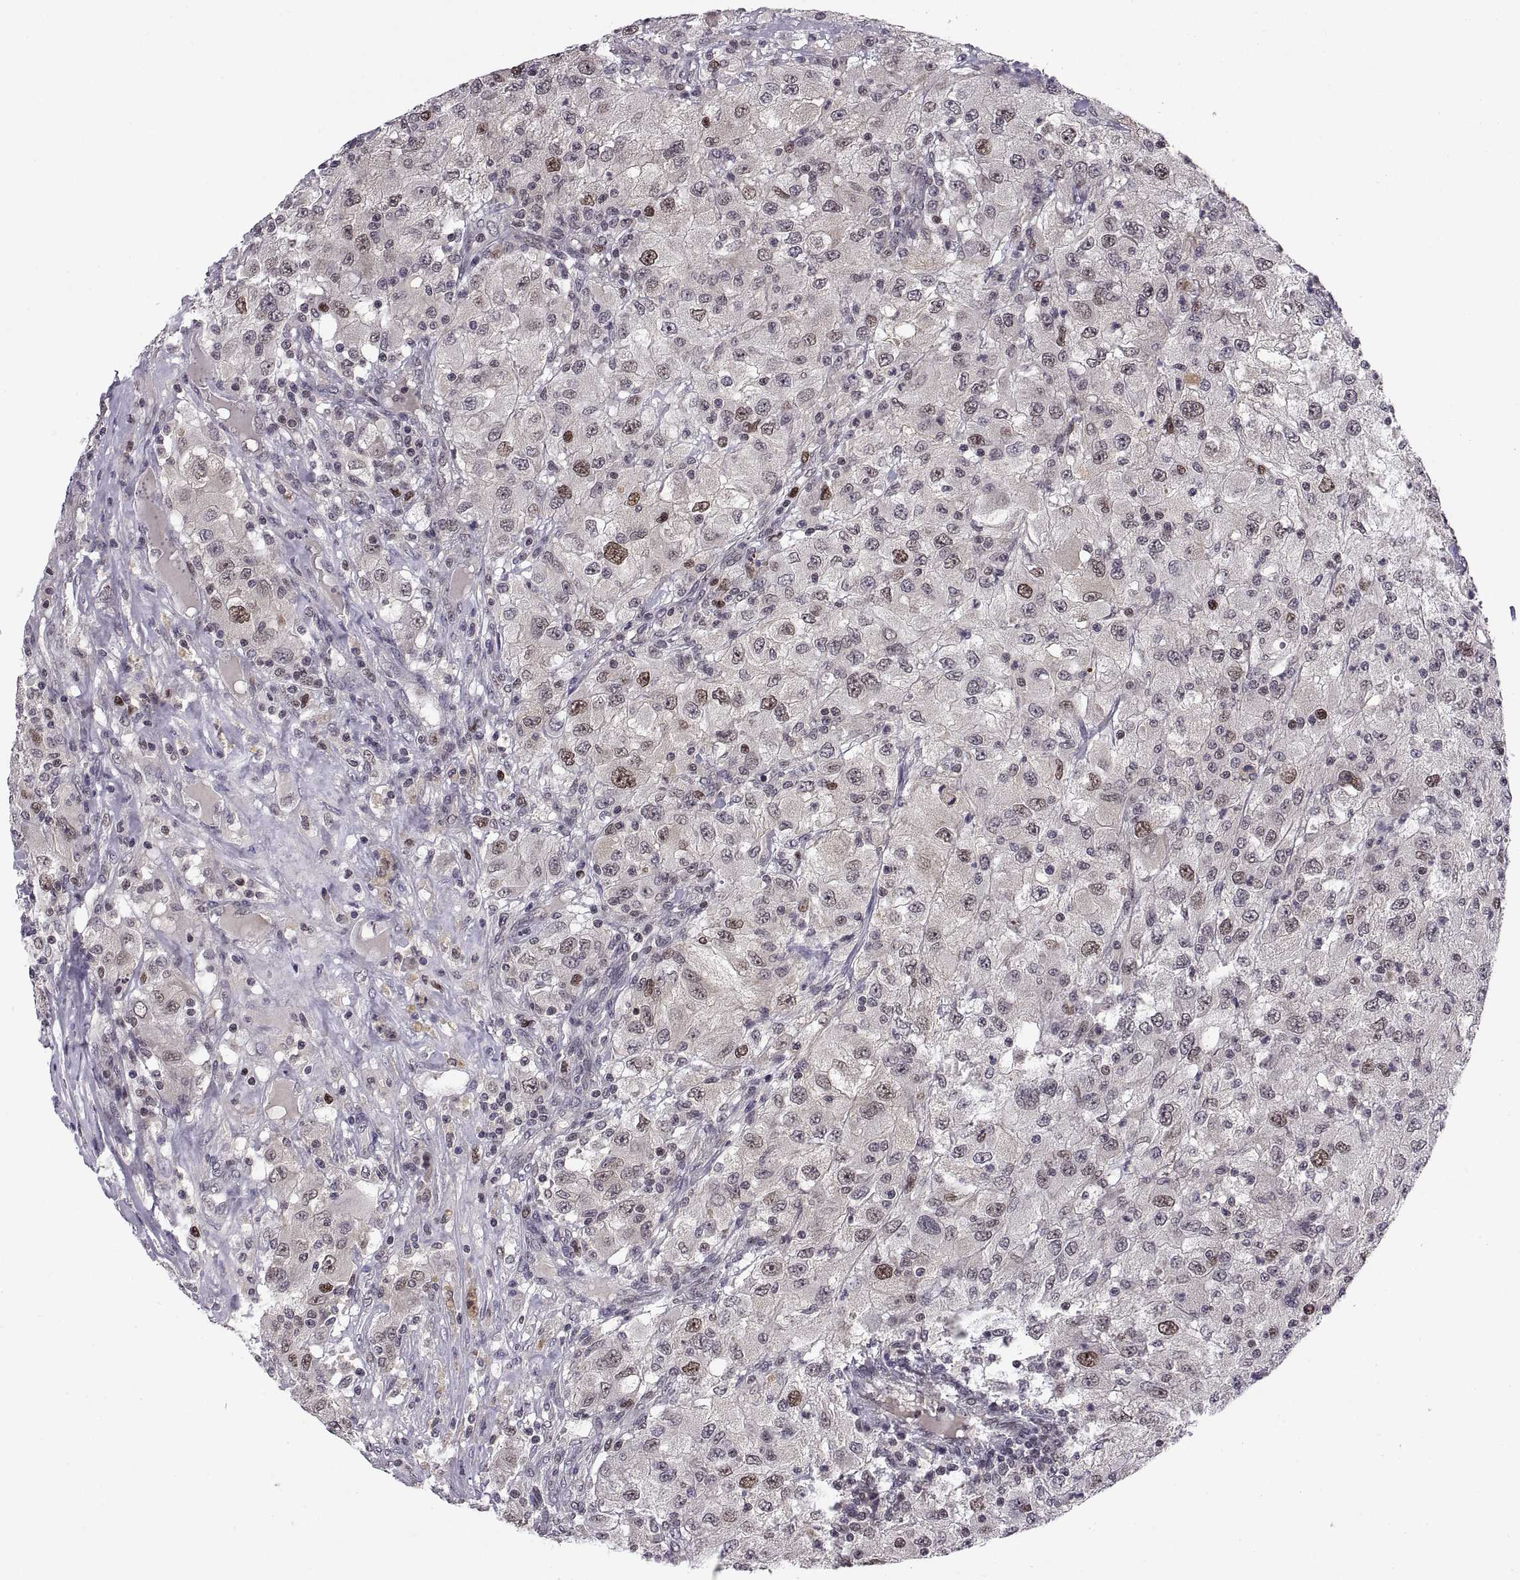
{"staining": {"intensity": "weak", "quantity": "25%-75%", "location": "nuclear"}, "tissue": "renal cancer", "cell_type": "Tumor cells", "image_type": "cancer", "snomed": [{"axis": "morphology", "description": "Adenocarcinoma, NOS"}, {"axis": "topography", "description": "Kidney"}], "caption": "Immunohistochemical staining of human adenocarcinoma (renal) demonstrates weak nuclear protein expression in about 25%-75% of tumor cells.", "gene": "CHFR", "patient": {"sex": "female", "age": 67}}